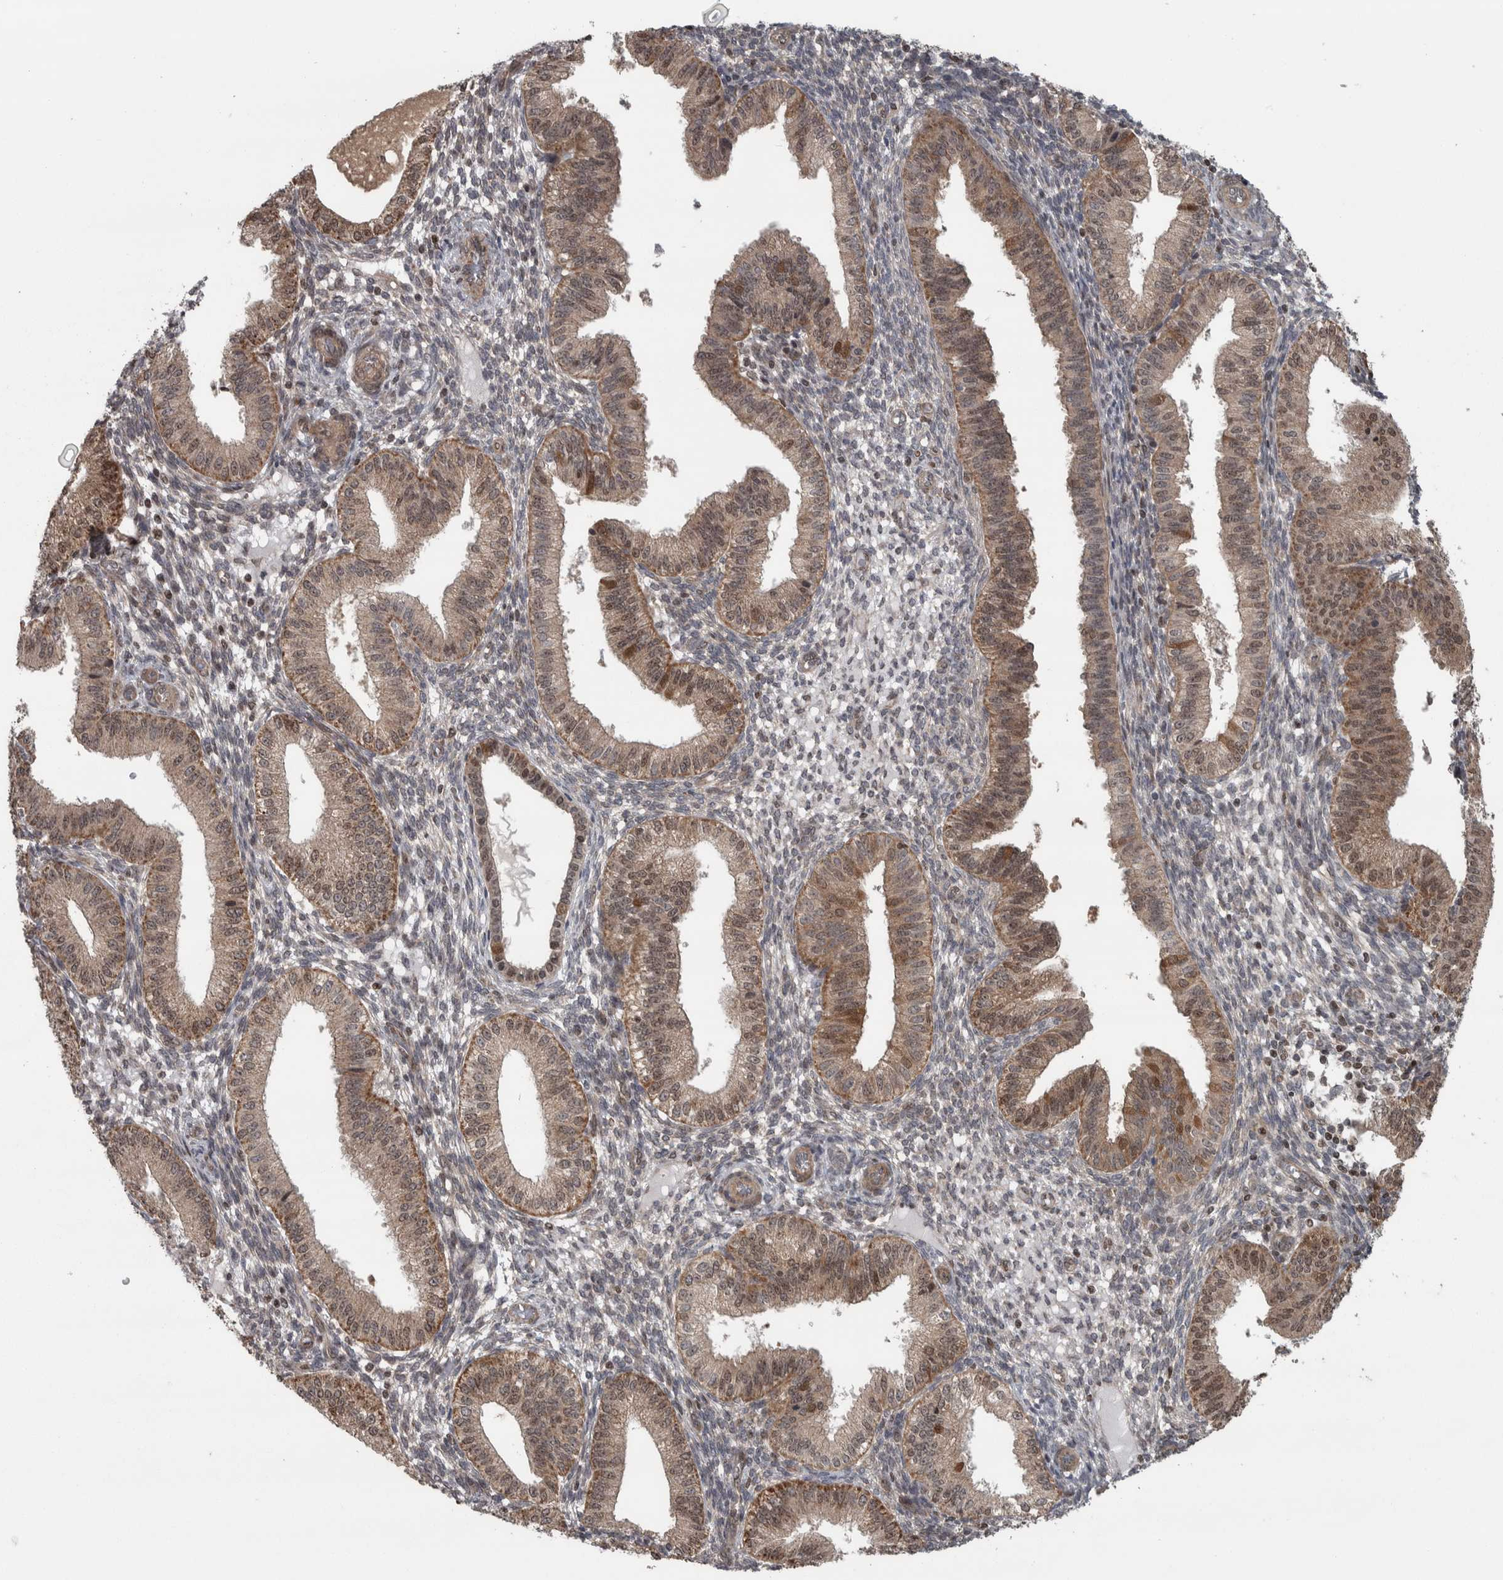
{"staining": {"intensity": "negative", "quantity": "none", "location": "none"}, "tissue": "endometrium", "cell_type": "Cells in endometrial stroma", "image_type": "normal", "snomed": [{"axis": "morphology", "description": "Normal tissue, NOS"}, {"axis": "topography", "description": "Endometrium"}], "caption": "Human endometrium stained for a protein using immunohistochemistry shows no positivity in cells in endometrial stroma.", "gene": "CWC27", "patient": {"sex": "female", "age": 39}}